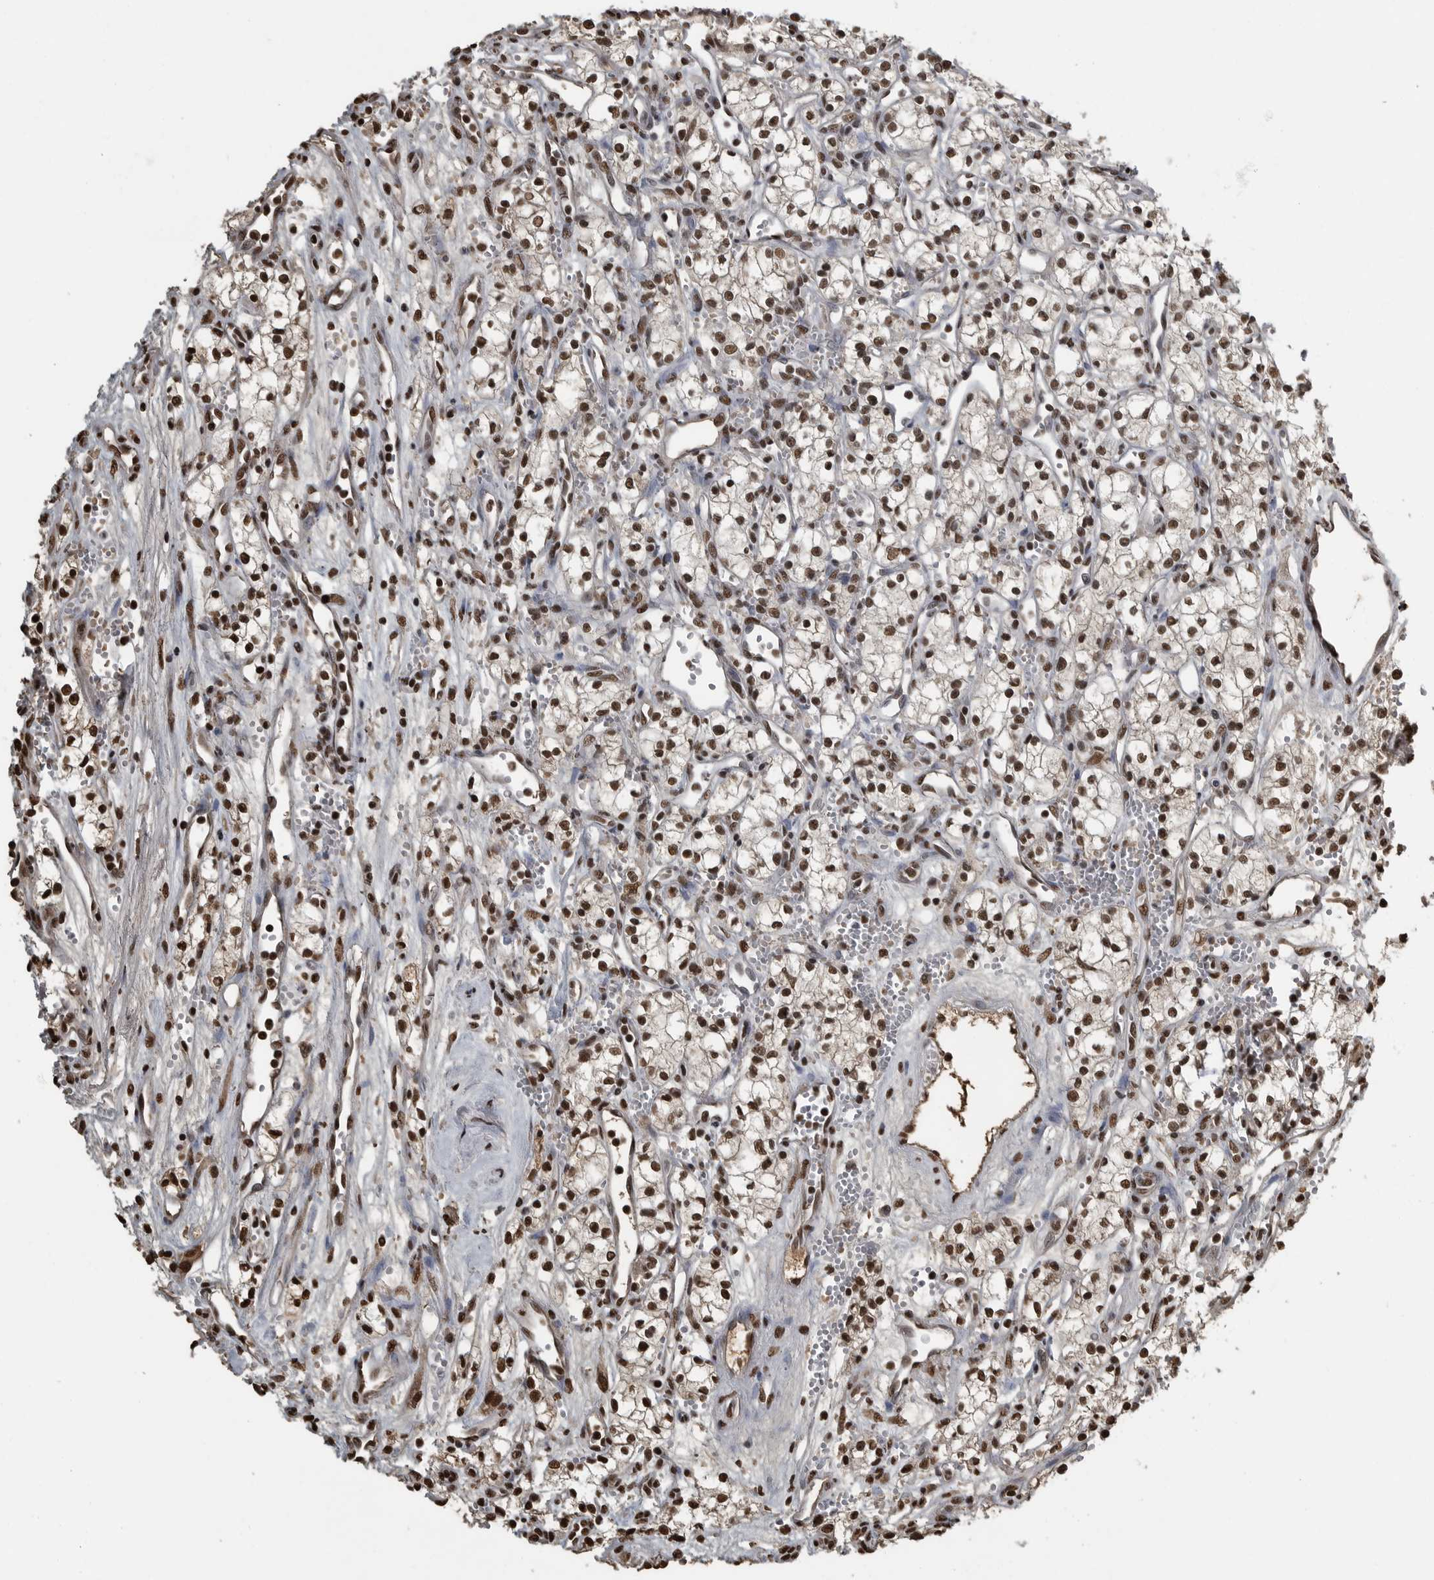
{"staining": {"intensity": "strong", "quantity": ">75%", "location": "nuclear"}, "tissue": "renal cancer", "cell_type": "Tumor cells", "image_type": "cancer", "snomed": [{"axis": "morphology", "description": "Adenocarcinoma, NOS"}, {"axis": "topography", "description": "Kidney"}], "caption": "Protein staining of renal cancer tissue exhibits strong nuclear staining in approximately >75% of tumor cells.", "gene": "TGS1", "patient": {"sex": "male", "age": 59}}